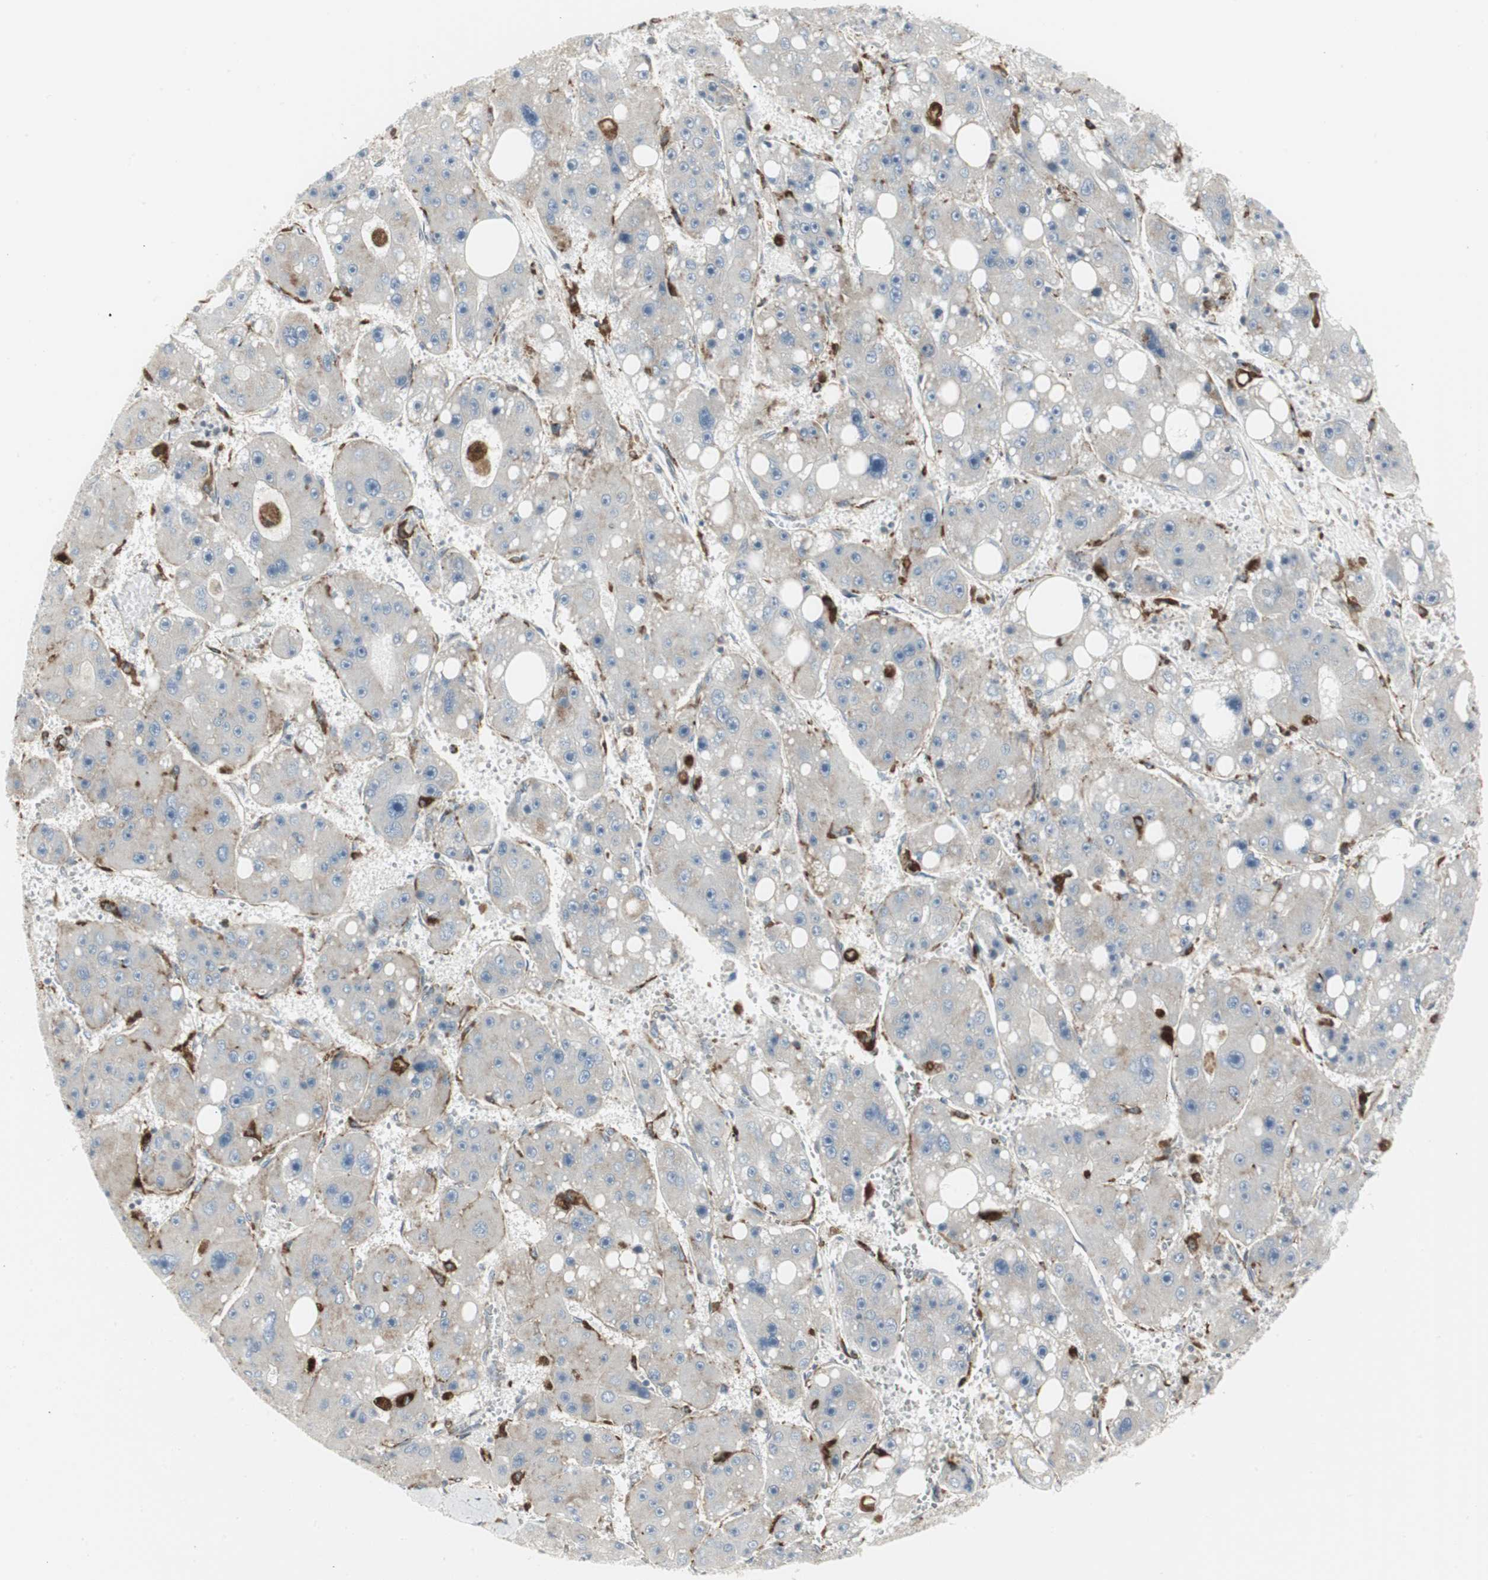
{"staining": {"intensity": "moderate", "quantity": "<25%", "location": "cytoplasmic/membranous"}, "tissue": "liver cancer", "cell_type": "Tumor cells", "image_type": "cancer", "snomed": [{"axis": "morphology", "description": "Carcinoma, Hepatocellular, NOS"}, {"axis": "topography", "description": "Liver"}], "caption": "Hepatocellular carcinoma (liver) stained for a protein (brown) exhibits moderate cytoplasmic/membranous positive staining in approximately <25% of tumor cells.", "gene": "ATP6V1B2", "patient": {"sex": "female", "age": 61}}